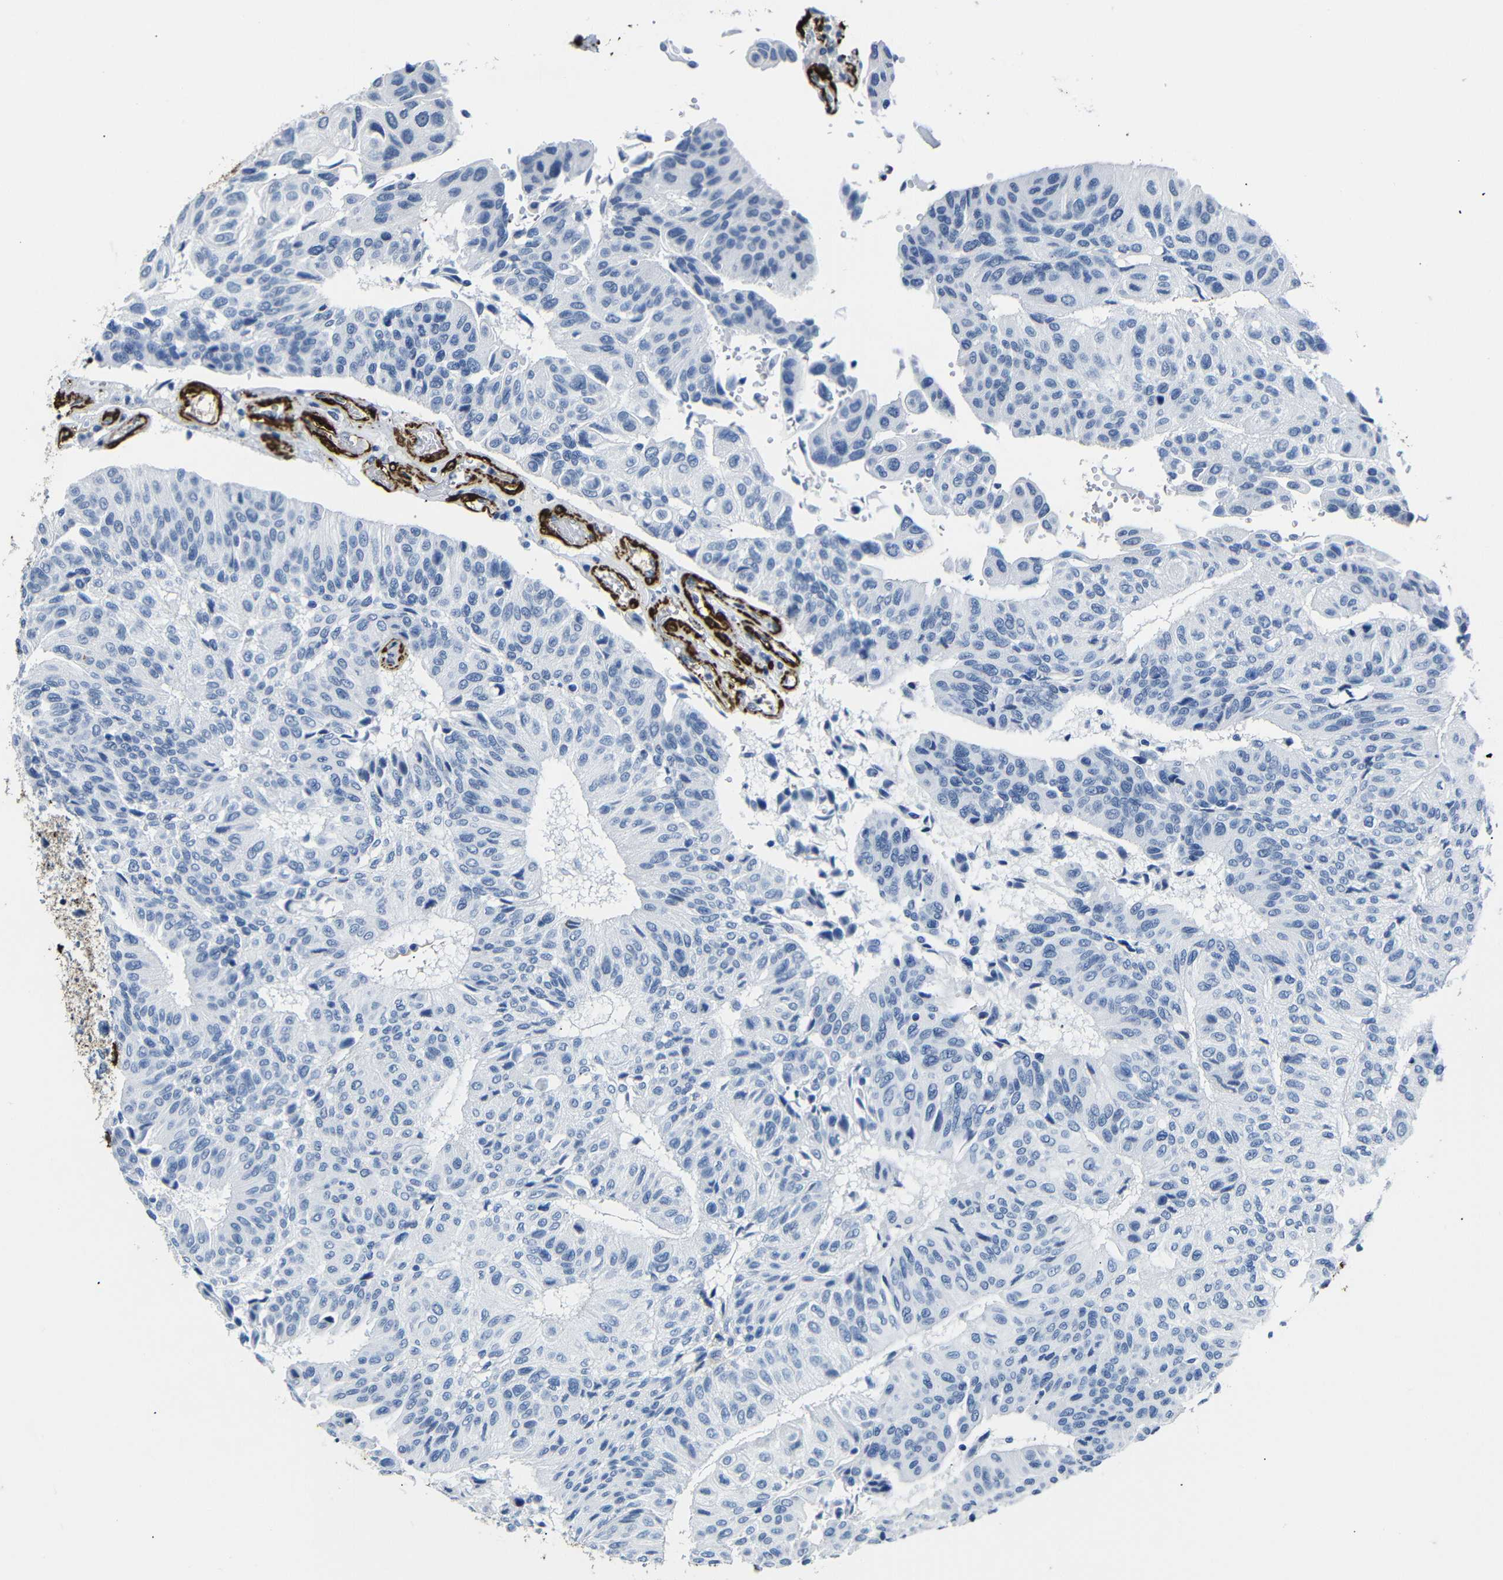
{"staining": {"intensity": "negative", "quantity": "none", "location": "none"}, "tissue": "urothelial cancer", "cell_type": "Tumor cells", "image_type": "cancer", "snomed": [{"axis": "morphology", "description": "Urothelial carcinoma, High grade"}, {"axis": "topography", "description": "Urinary bladder"}], "caption": "High power microscopy histopathology image of an immunohistochemistry (IHC) image of urothelial cancer, revealing no significant expression in tumor cells.", "gene": "ACTA2", "patient": {"sex": "male", "age": 66}}